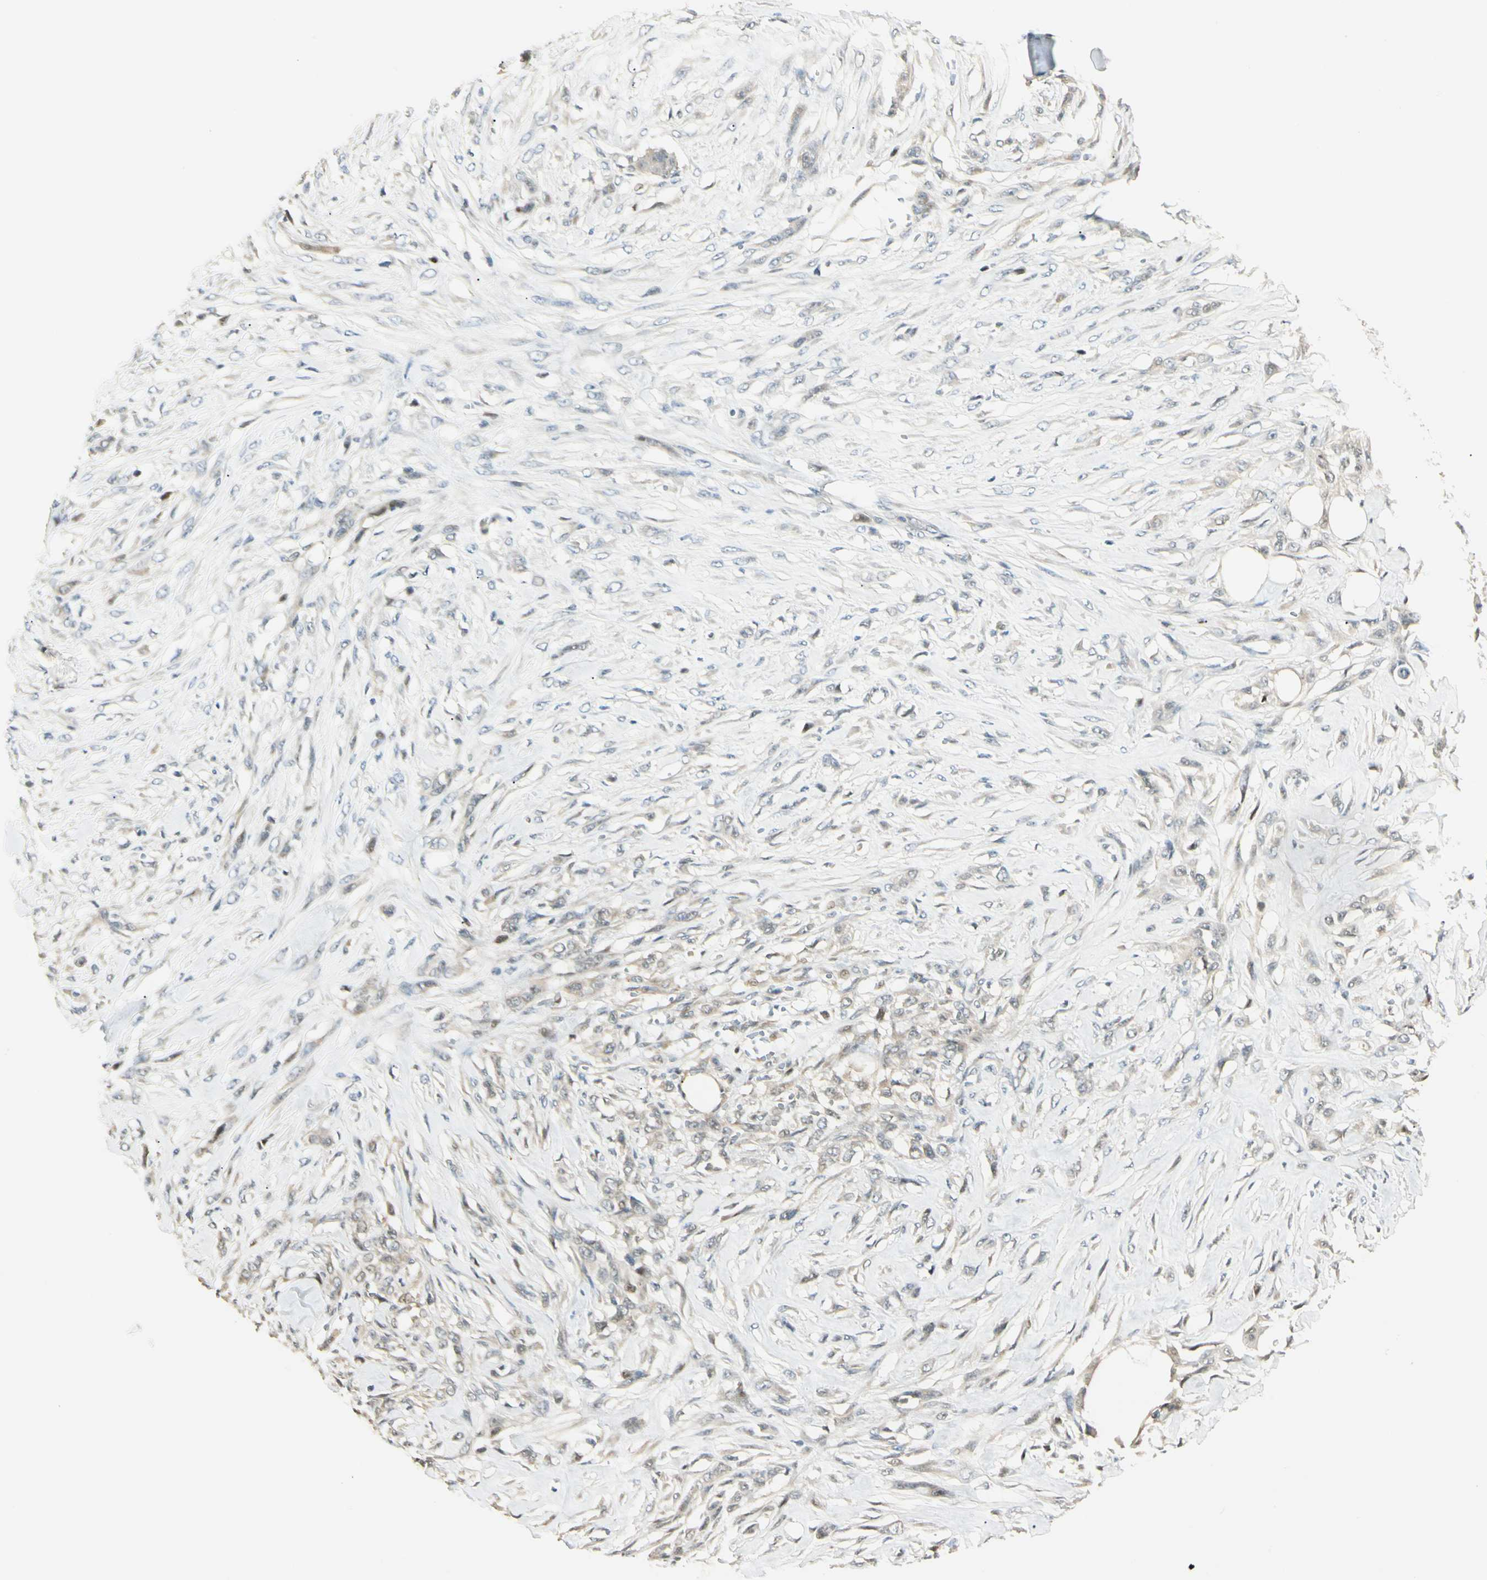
{"staining": {"intensity": "weak", "quantity": "<25%", "location": "cytoplasmic/membranous"}, "tissue": "skin cancer", "cell_type": "Tumor cells", "image_type": "cancer", "snomed": [{"axis": "morphology", "description": "Squamous cell carcinoma, NOS"}, {"axis": "topography", "description": "Skin"}], "caption": "The image displays no staining of tumor cells in squamous cell carcinoma (skin). Nuclei are stained in blue.", "gene": "P3H2", "patient": {"sex": "female", "age": 59}}